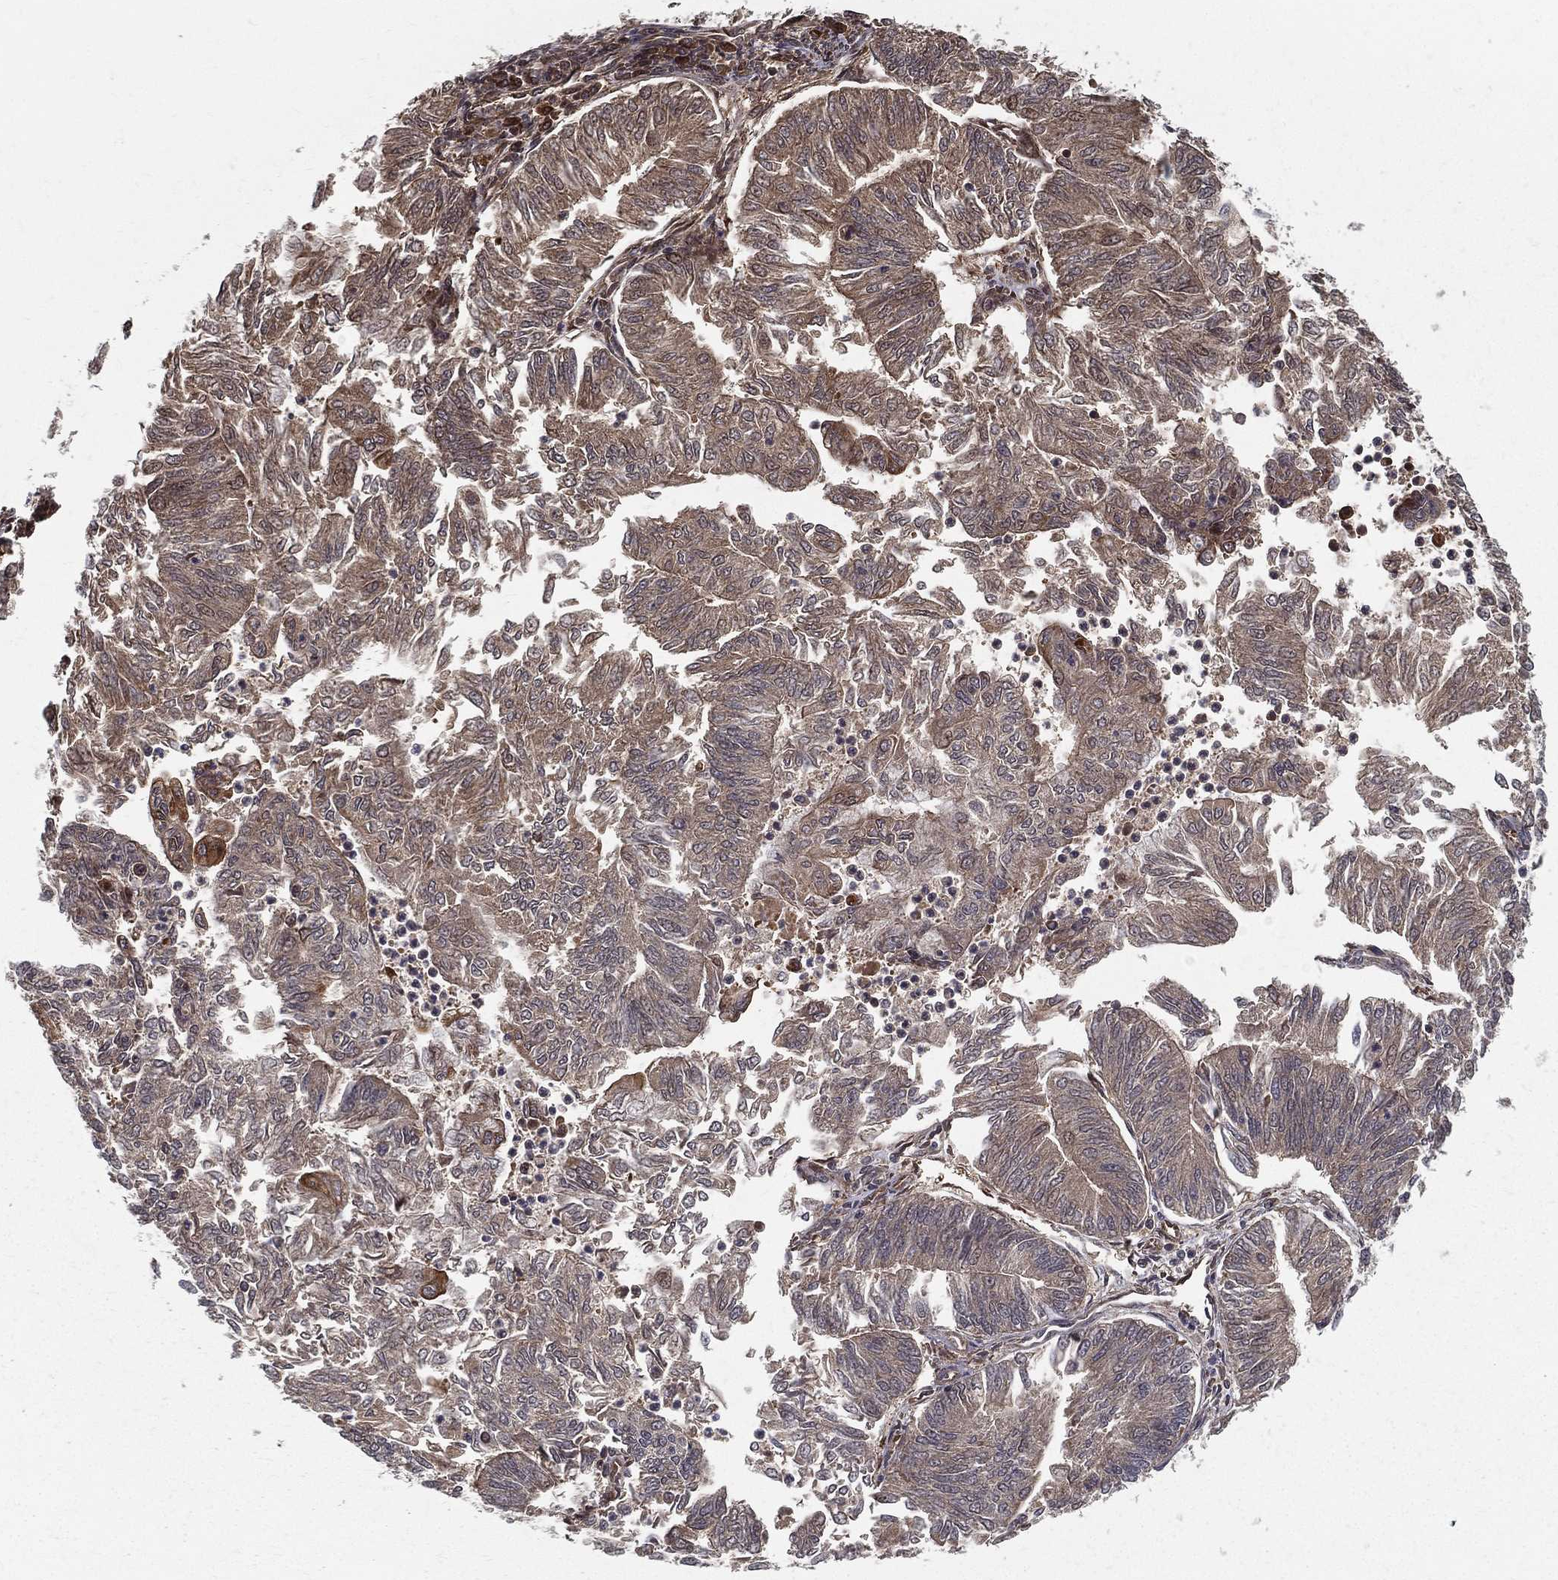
{"staining": {"intensity": "moderate", "quantity": "<25%", "location": "cytoplasmic/membranous"}, "tissue": "endometrial cancer", "cell_type": "Tumor cells", "image_type": "cancer", "snomed": [{"axis": "morphology", "description": "Adenocarcinoma, NOS"}, {"axis": "topography", "description": "Endometrium"}], "caption": "A histopathology image of human endometrial cancer (adenocarcinoma) stained for a protein shows moderate cytoplasmic/membranous brown staining in tumor cells. Nuclei are stained in blue.", "gene": "SLC6A6", "patient": {"sex": "female", "age": 59}}